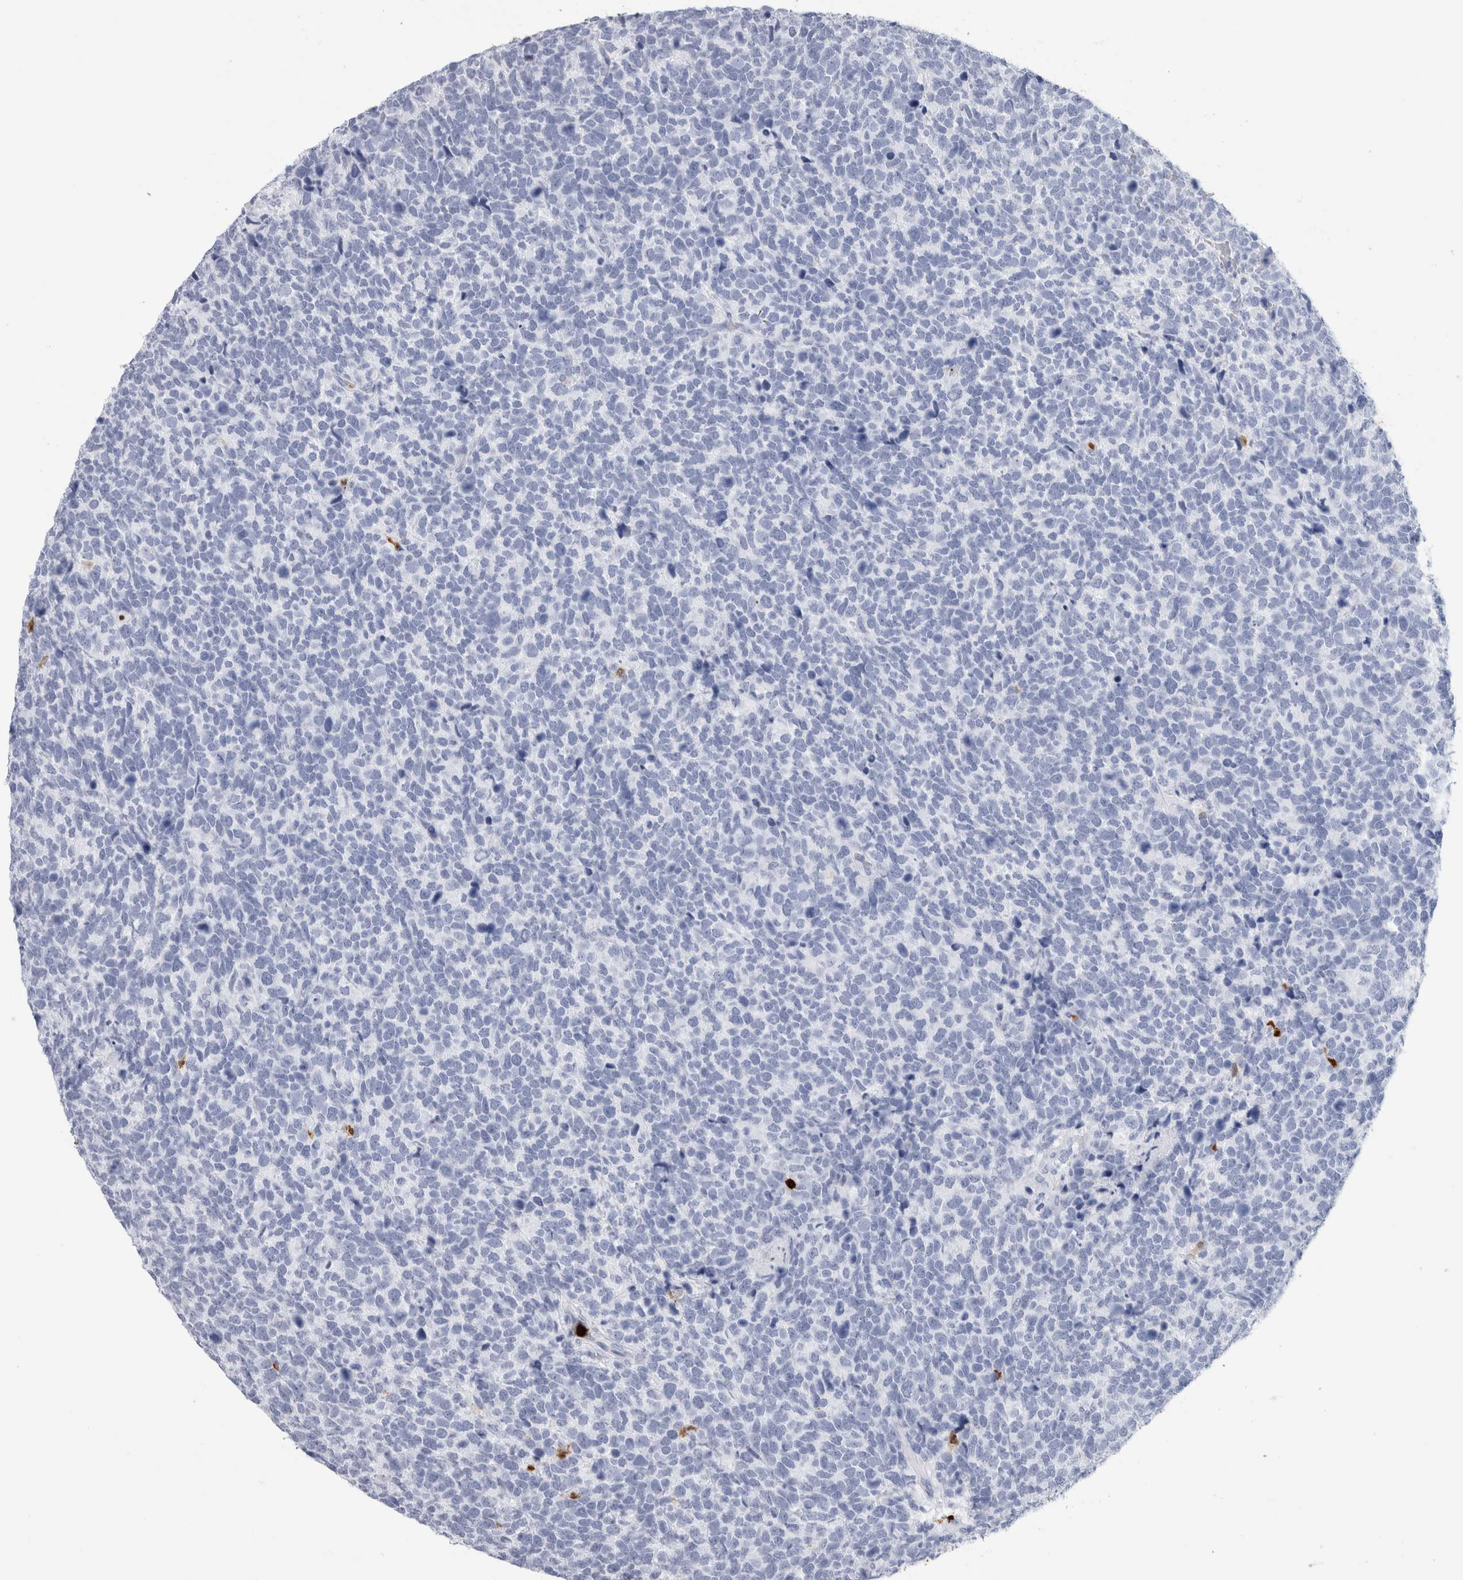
{"staining": {"intensity": "negative", "quantity": "none", "location": "none"}, "tissue": "urothelial cancer", "cell_type": "Tumor cells", "image_type": "cancer", "snomed": [{"axis": "morphology", "description": "Urothelial carcinoma, High grade"}, {"axis": "topography", "description": "Urinary bladder"}], "caption": "High magnification brightfield microscopy of urothelial cancer stained with DAB (3,3'-diaminobenzidine) (brown) and counterstained with hematoxylin (blue): tumor cells show no significant staining.", "gene": "S100A8", "patient": {"sex": "female", "age": 82}}